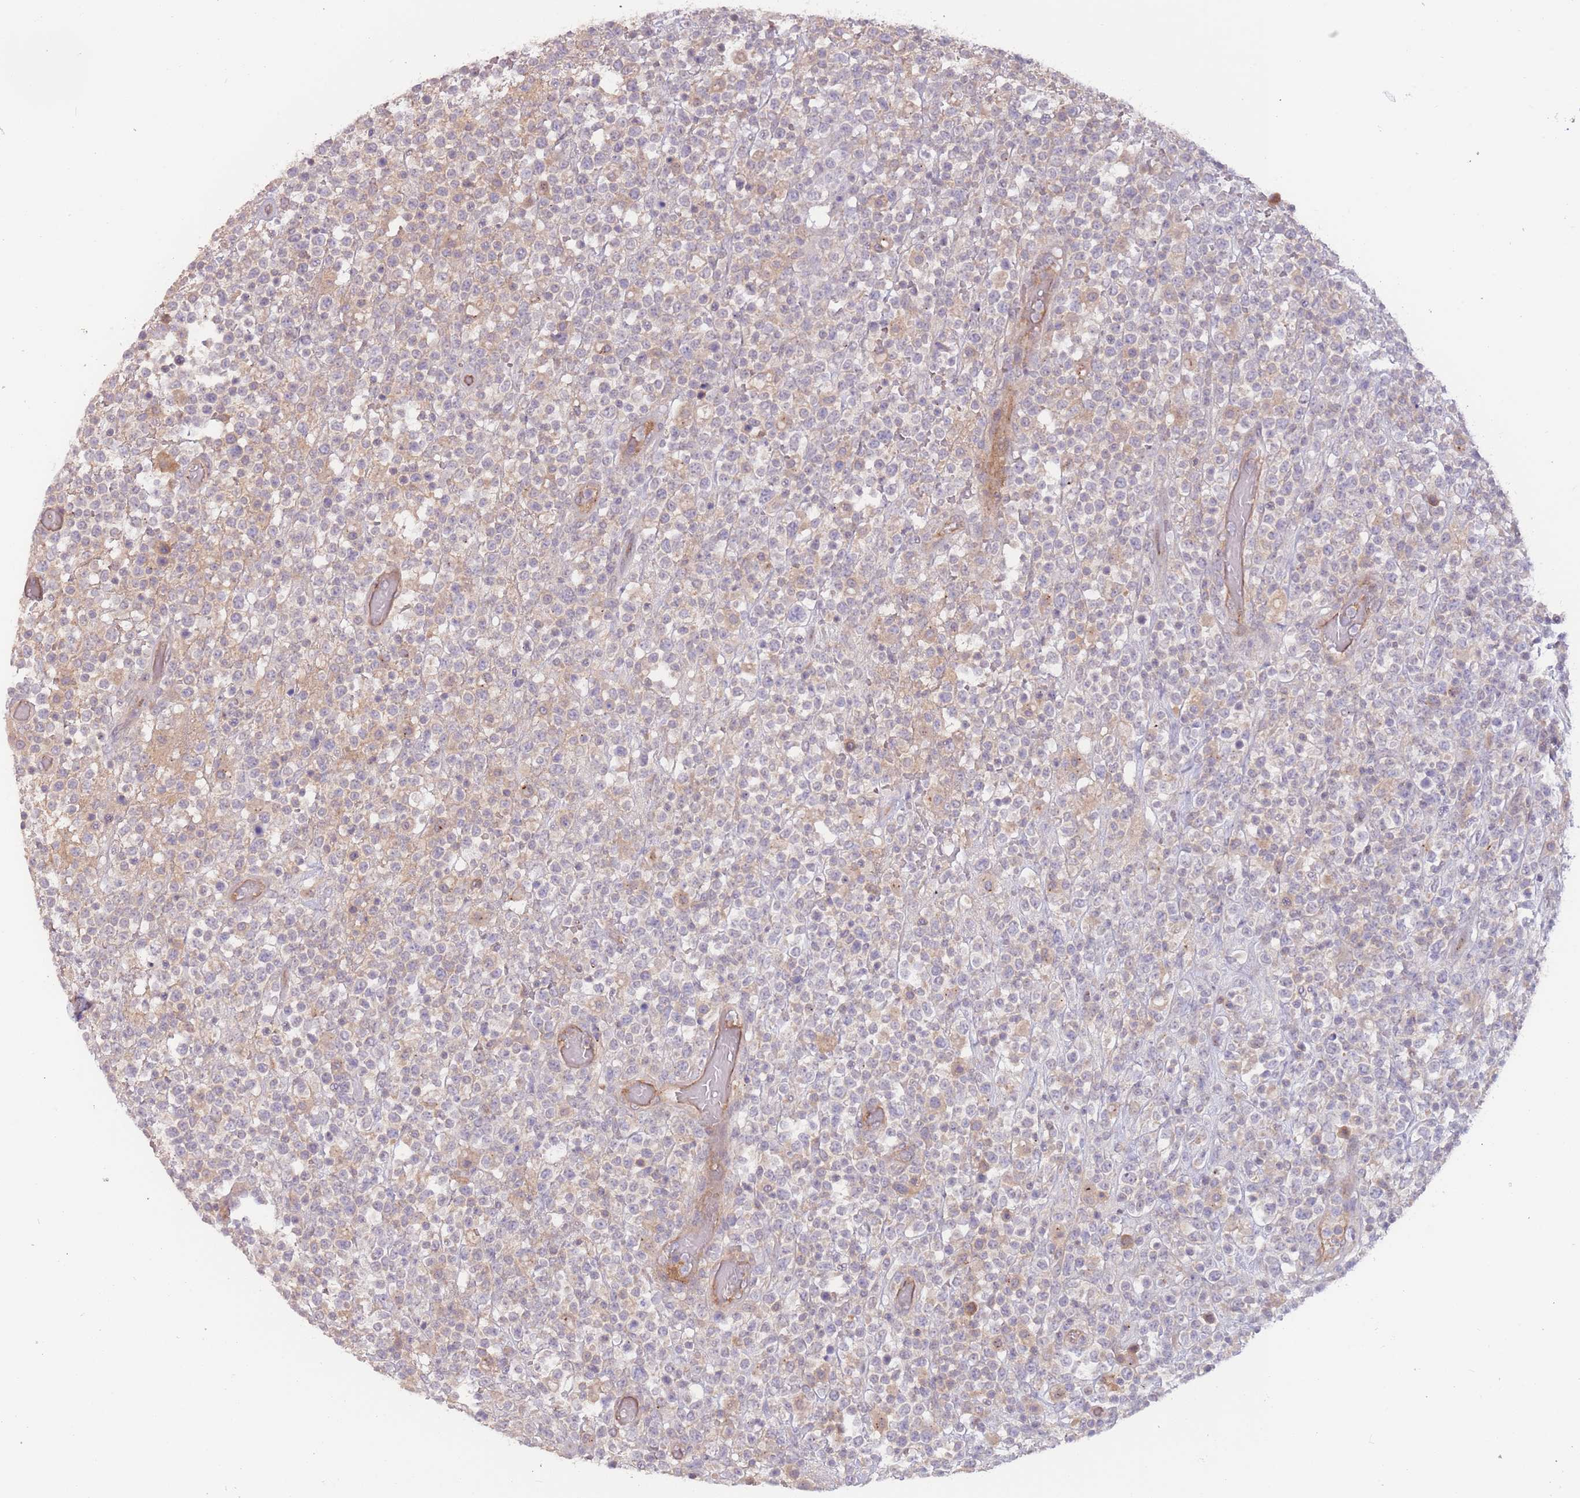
{"staining": {"intensity": "negative", "quantity": "none", "location": "none"}, "tissue": "lymphoma", "cell_type": "Tumor cells", "image_type": "cancer", "snomed": [{"axis": "morphology", "description": "Malignant lymphoma, non-Hodgkin's type, High grade"}, {"axis": "topography", "description": "Colon"}], "caption": "Immunohistochemical staining of lymphoma demonstrates no significant staining in tumor cells.", "gene": "SAV1", "patient": {"sex": "female", "age": 53}}